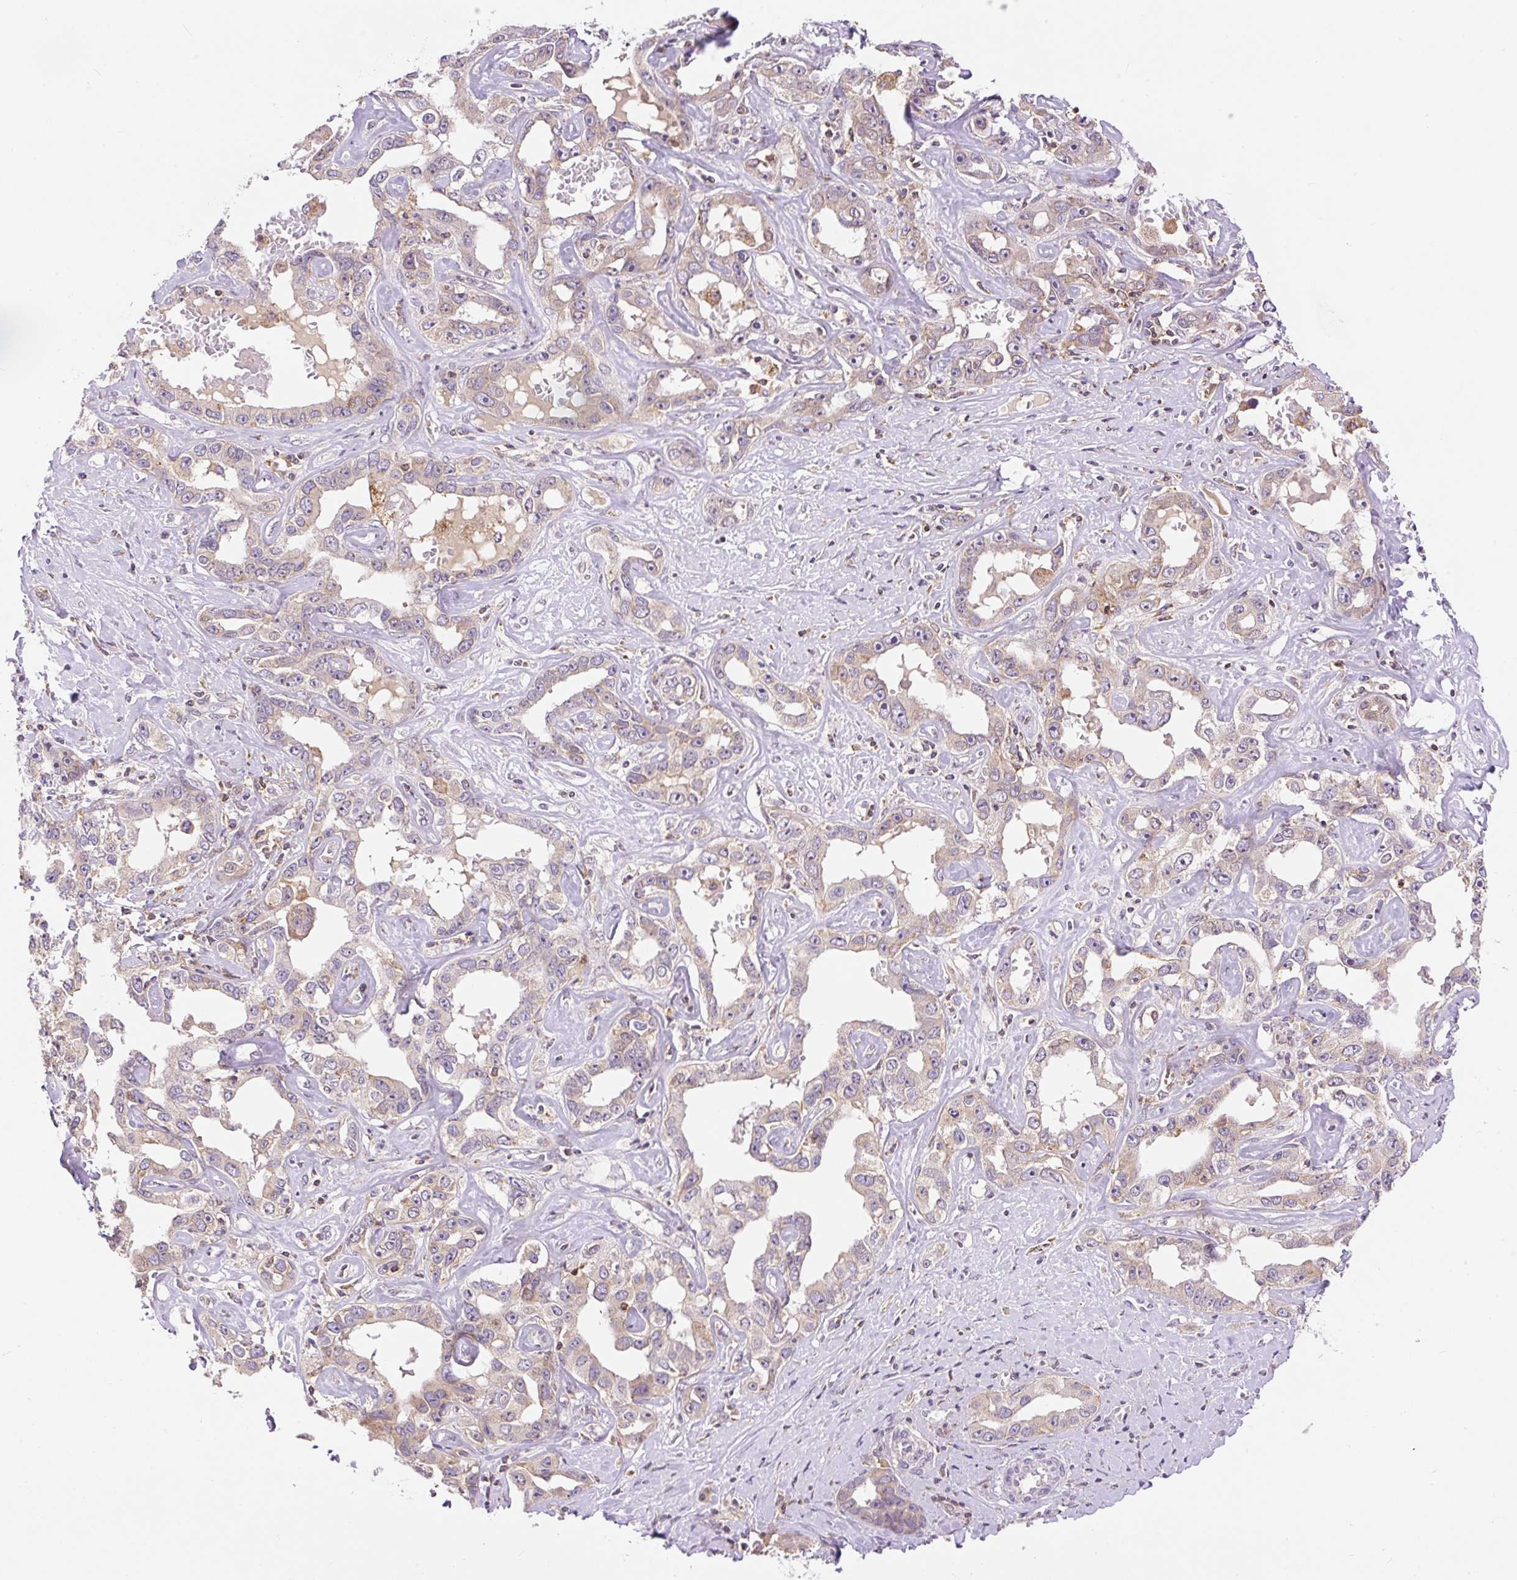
{"staining": {"intensity": "weak", "quantity": "25%-75%", "location": "cytoplasmic/membranous"}, "tissue": "liver cancer", "cell_type": "Tumor cells", "image_type": "cancer", "snomed": [{"axis": "morphology", "description": "Cholangiocarcinoma"}, {"axis": "topography", "description": "Liver"}], "caption": "Immunohistochemistry (IHC) photomicrograph of neoplastic tissue: human cholangiocarcinoma (liver) stained using immunohistochemistry (IHC) shows low levels of weak protein expression localized specifically in the cytoplasmic/membranous of tumor cells, appearing as a cytoplasmic/membranous brown color.", "gene": "CARD11", "patient": {"sex": "male", "age": 59}}